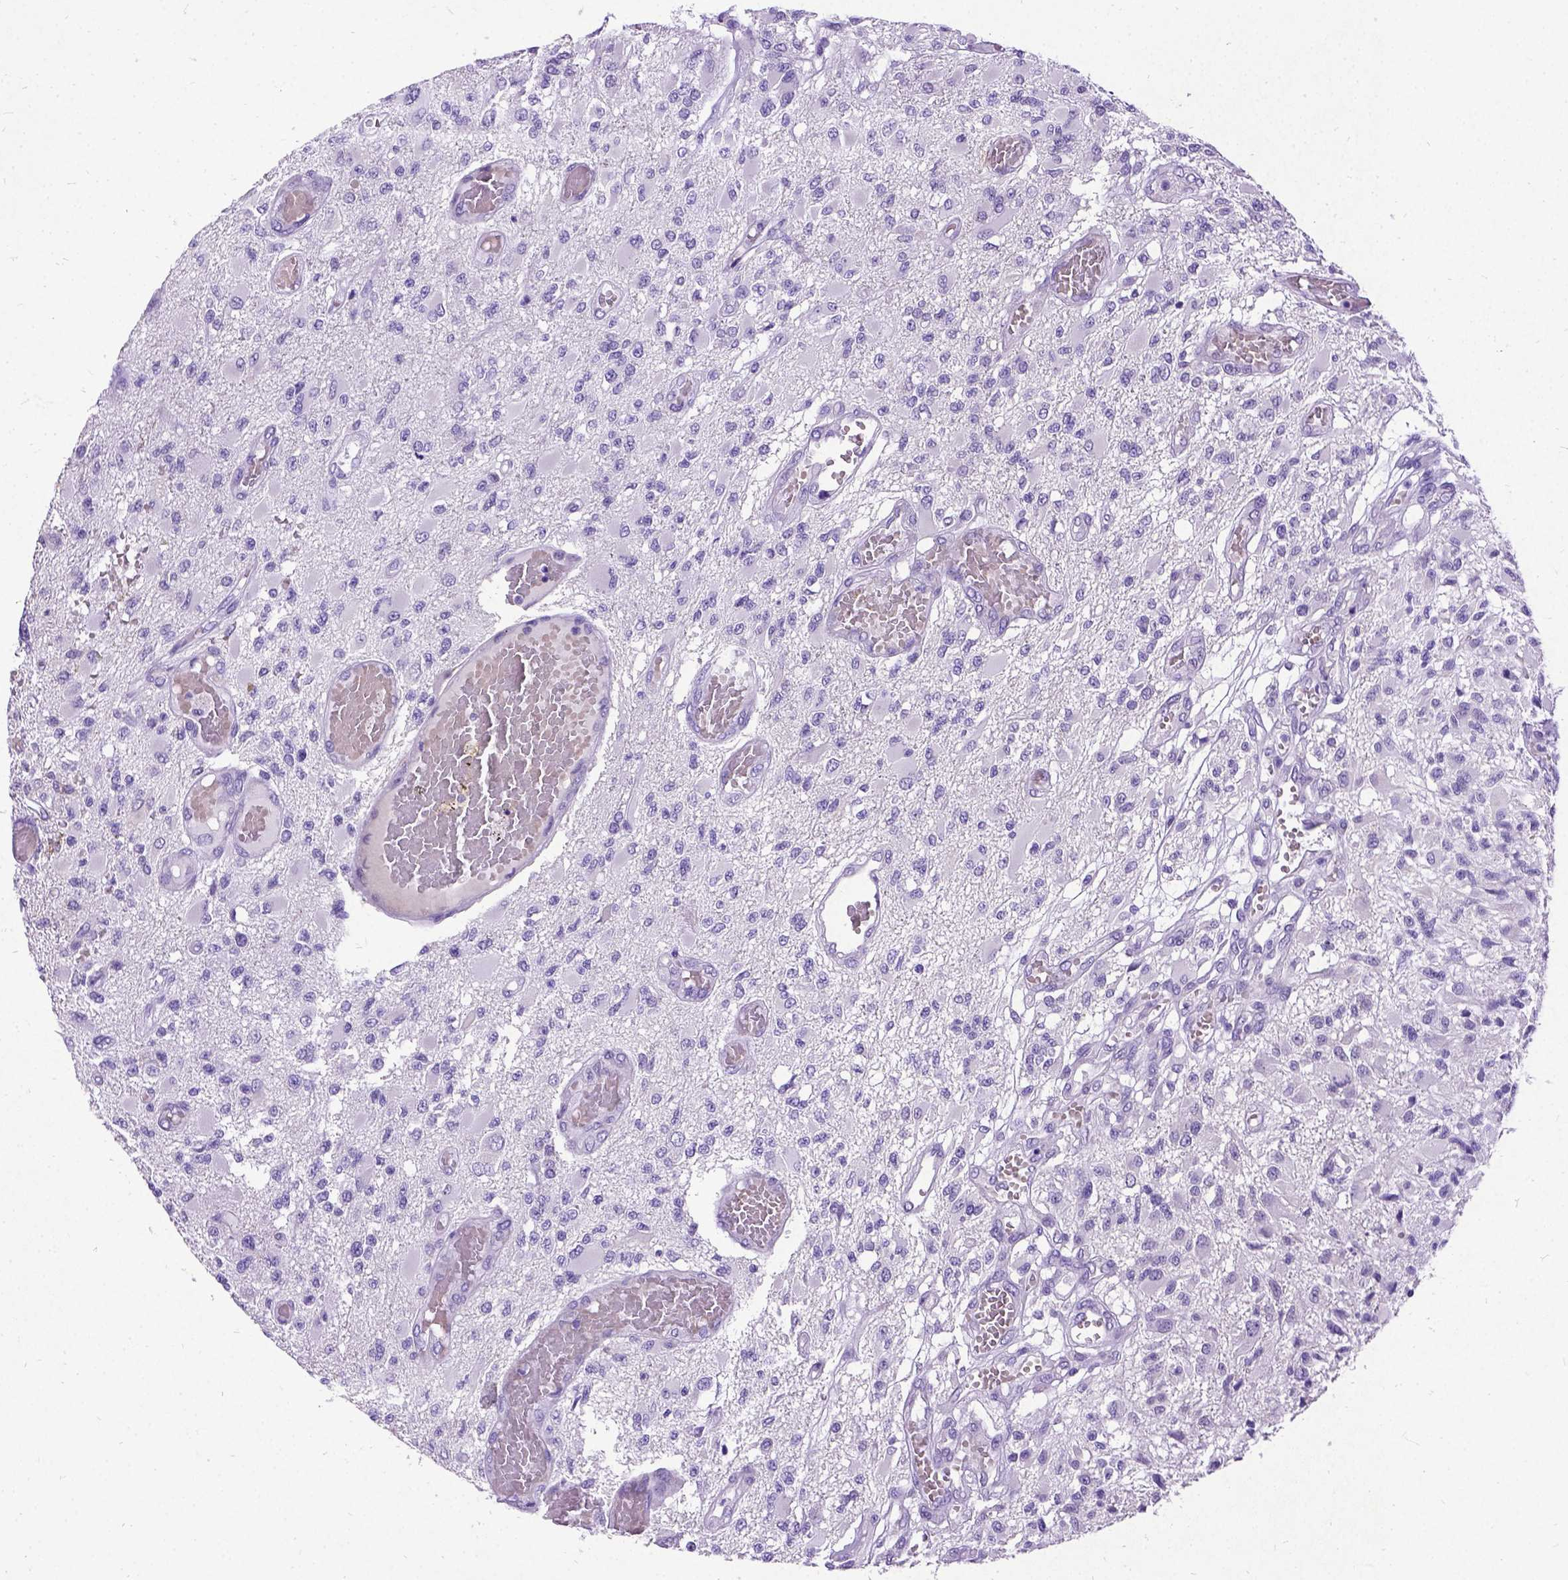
{"staining": {"intensity": "negative", "quantity": "none", "location": "none"}, "tissue": "glioma", "cell_type": "Tumor cells", "image_type": "cancer", "snomed": [{"axis": "morphology", "description": "Glioma, malignant, High grade"}, {"axis": "topography", "description": "Brain"}], "caption": "Photomicrograph shows no significant protein staining in tumor cells of glioma. Nuclei are stained in blue.", "gene": "NEUROD4", "patient": {"sex": "female", "age": 63}}